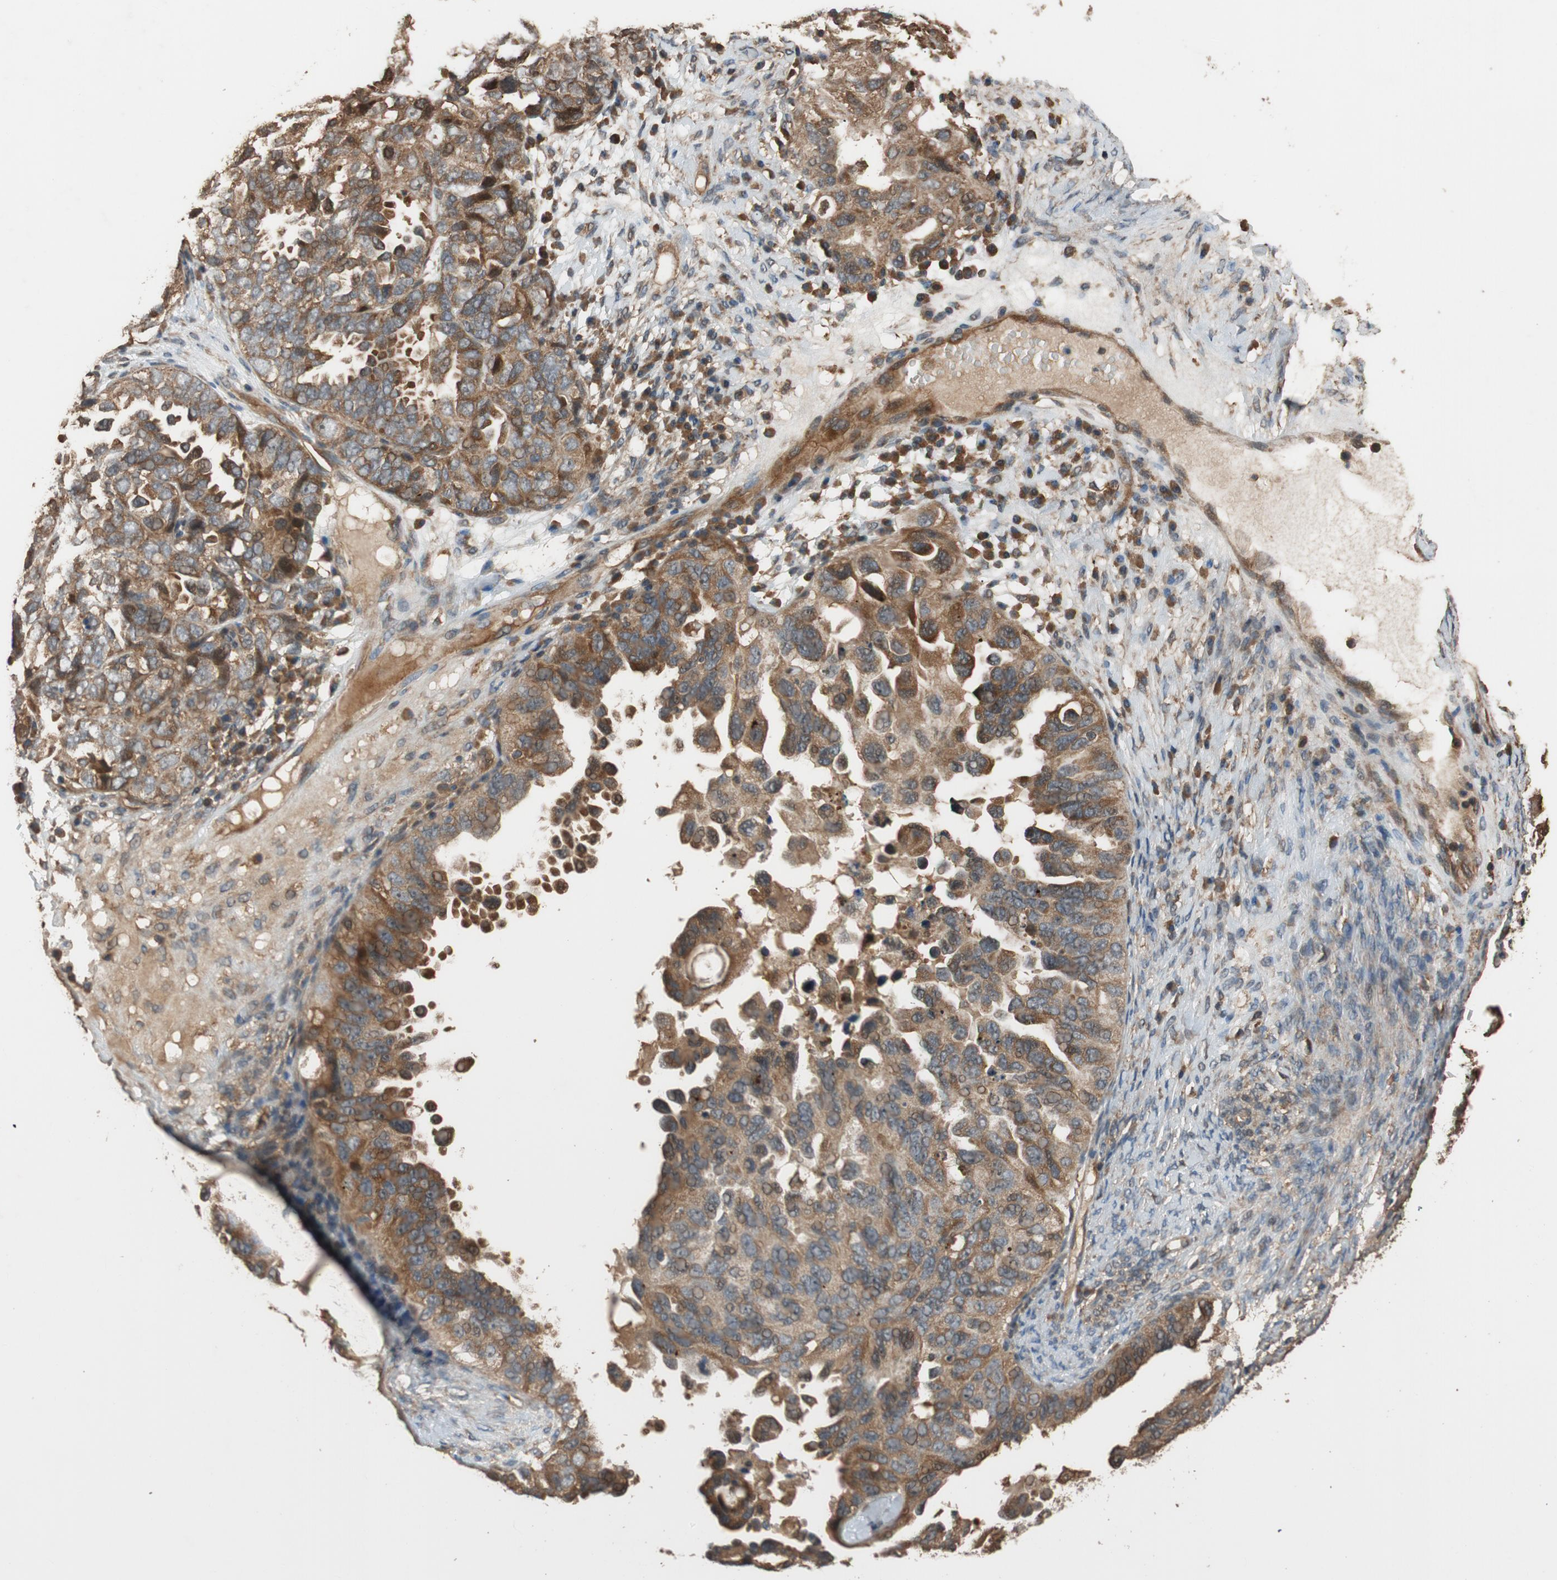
{"staining": {"intensity": "moderate", "quantity": ">75%", "location": "cytoplasmic/membranous"}, "tissue": "ovarian cancer", "cell_type": "Tumor cells", "image_type": "cancer", "snomed": [{"axis": "morphology", "description": "Cystadenocarcinoma, serous, NOS"}, {"axis": "topography", "description": "Ovary"}], "caption": "Immunohistochemistry (IHC) micrograph of human serous cystadenocarcinoma (ovarian) stained for a protein (brown), which exhibits medium levels of moderate cytoplasmic/membranous staining in approximately >75% of tumor cells.", "gene": "MST1R", "patient": {"sex": "female", "age": 82}}